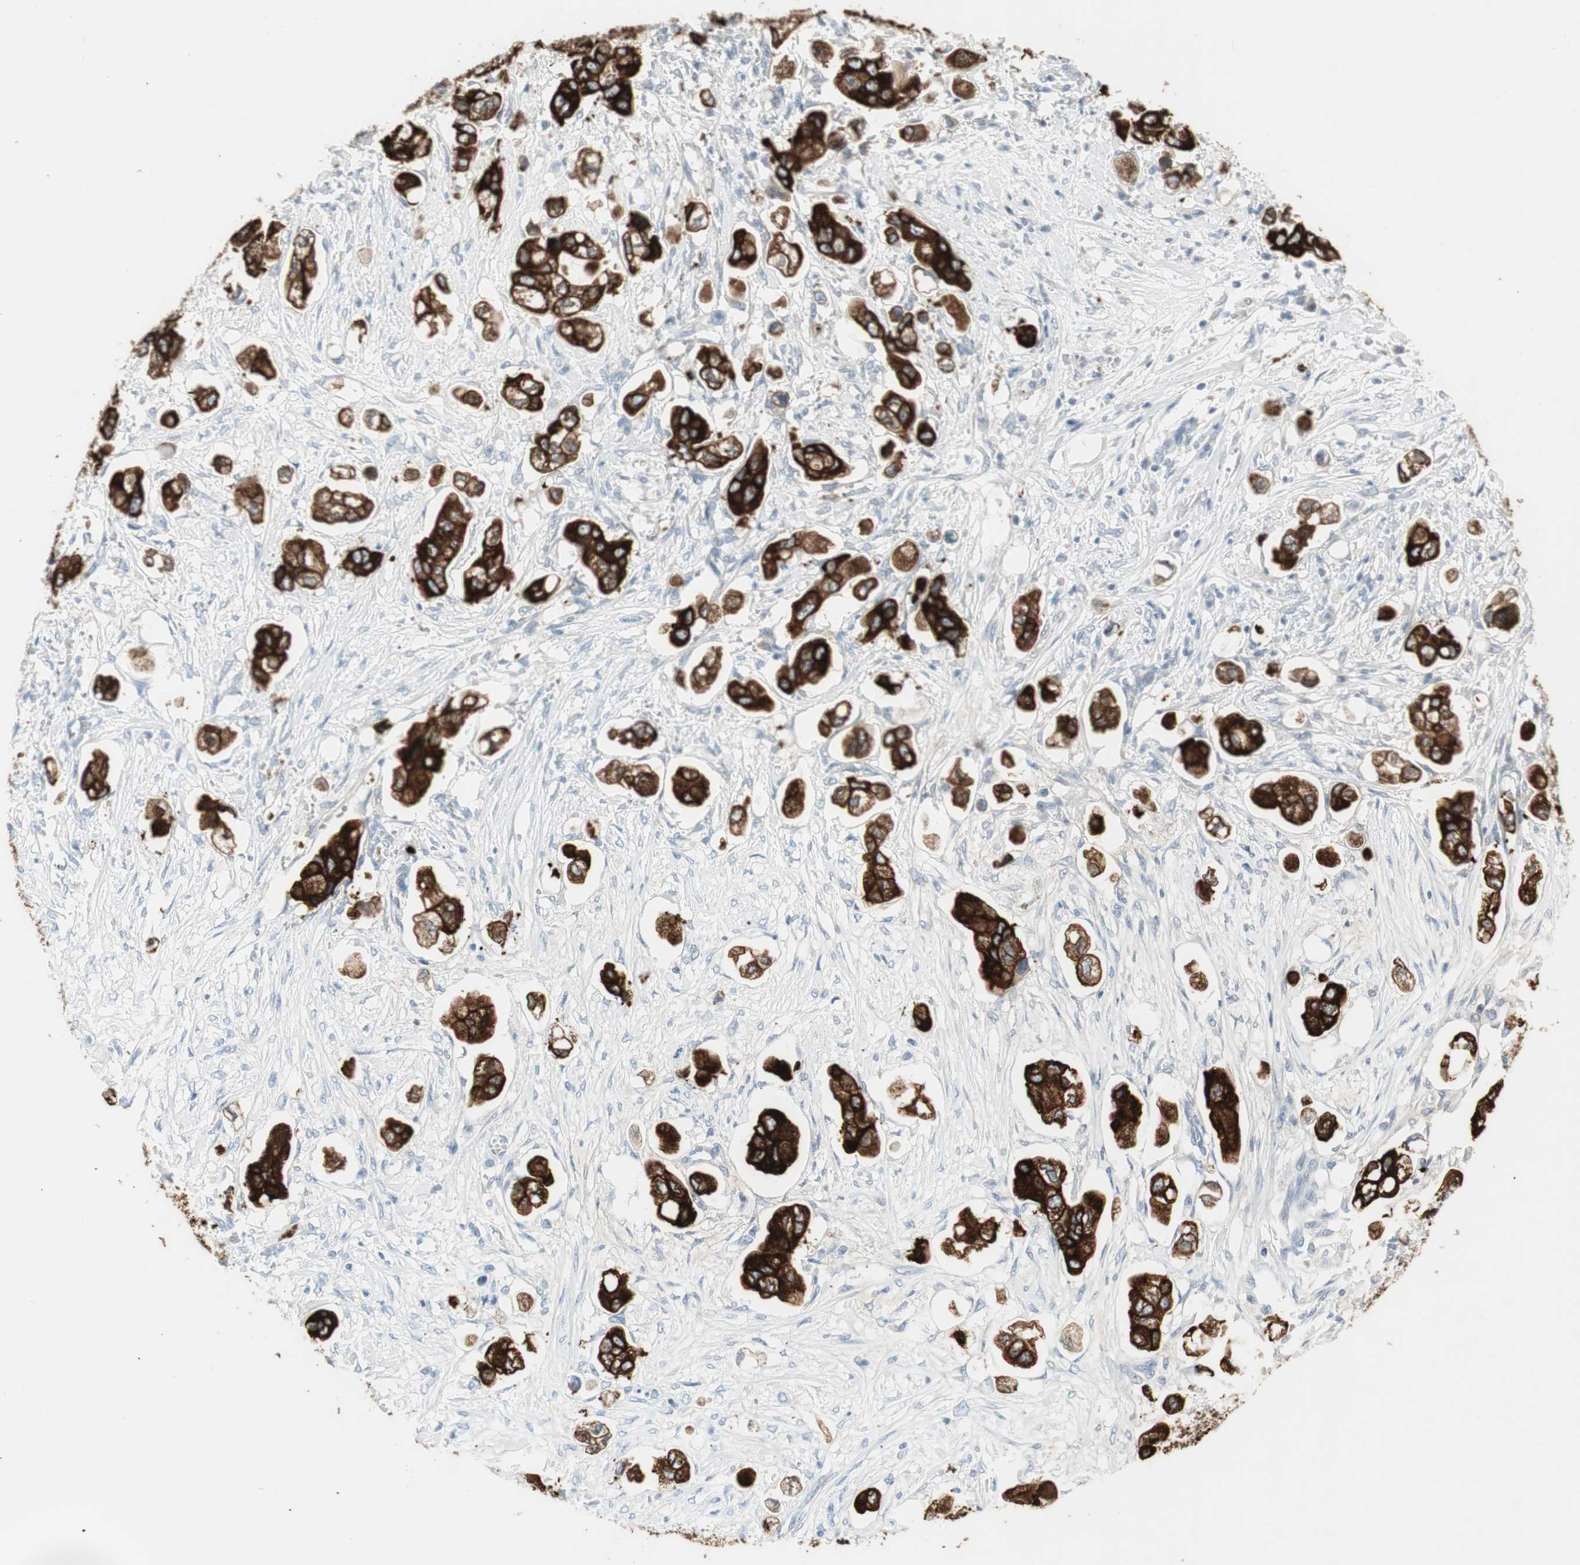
{"staining": {"intensity": "strong", "quantity": ">75%", "location": "cytoplasmic/membranous"}, "tissue": "stomach cancer", "cell_type": "Tumor cells", "image_type": "cancer", "snomed": [{"axis": "morphology", "description": "Adenocarcinoma, NOS"}, {"axis": "topography", "description": "Stomach"}], "caption": "Protein analysis of stomach cancer tissue shows strong cytoplasmic/membranous expression in approximately >75% of tumor cells.", "gene": "AGR2", "patient": {"sex": "male", "age": 62}}